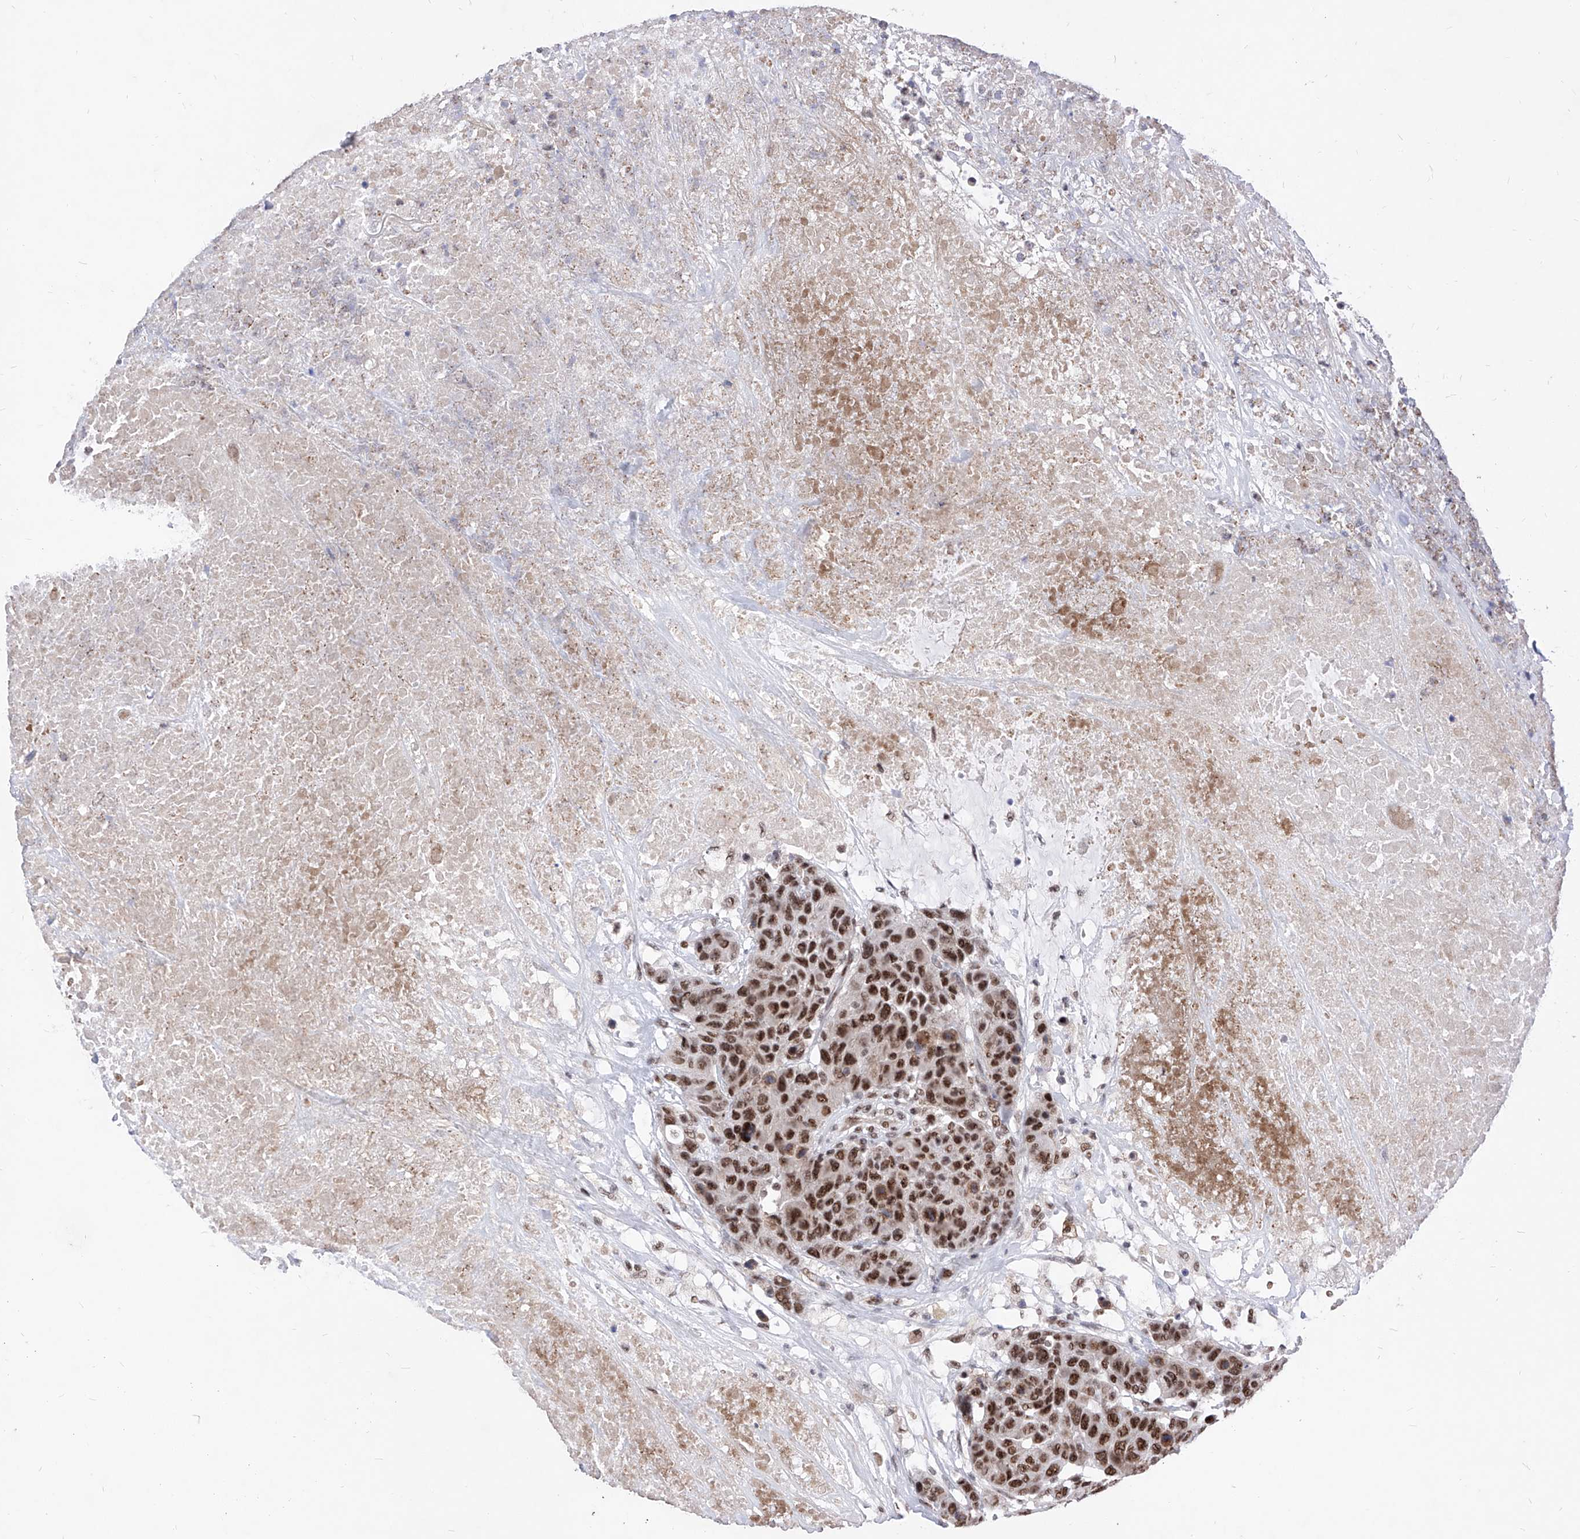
{"staining": {"intensity": "strong", "quantity": ">75%", "location": "nuclear"}, "tissue": "breast cancer", "cell_type": "Tumor cells", "image_type": "cancer", "snomed": [{"axis": "morphology", "description": "Duct carcinoma"}, {"axis": "topography", "description": "Breast"}], "caption": "This is an image of IHC staining of breast cancer (invasive ductal carcinoma), which shows strong expression in the nuclear of tumor cells.", "gene": "PHF5A", "patient": {"sex": "female", "age": 37}}